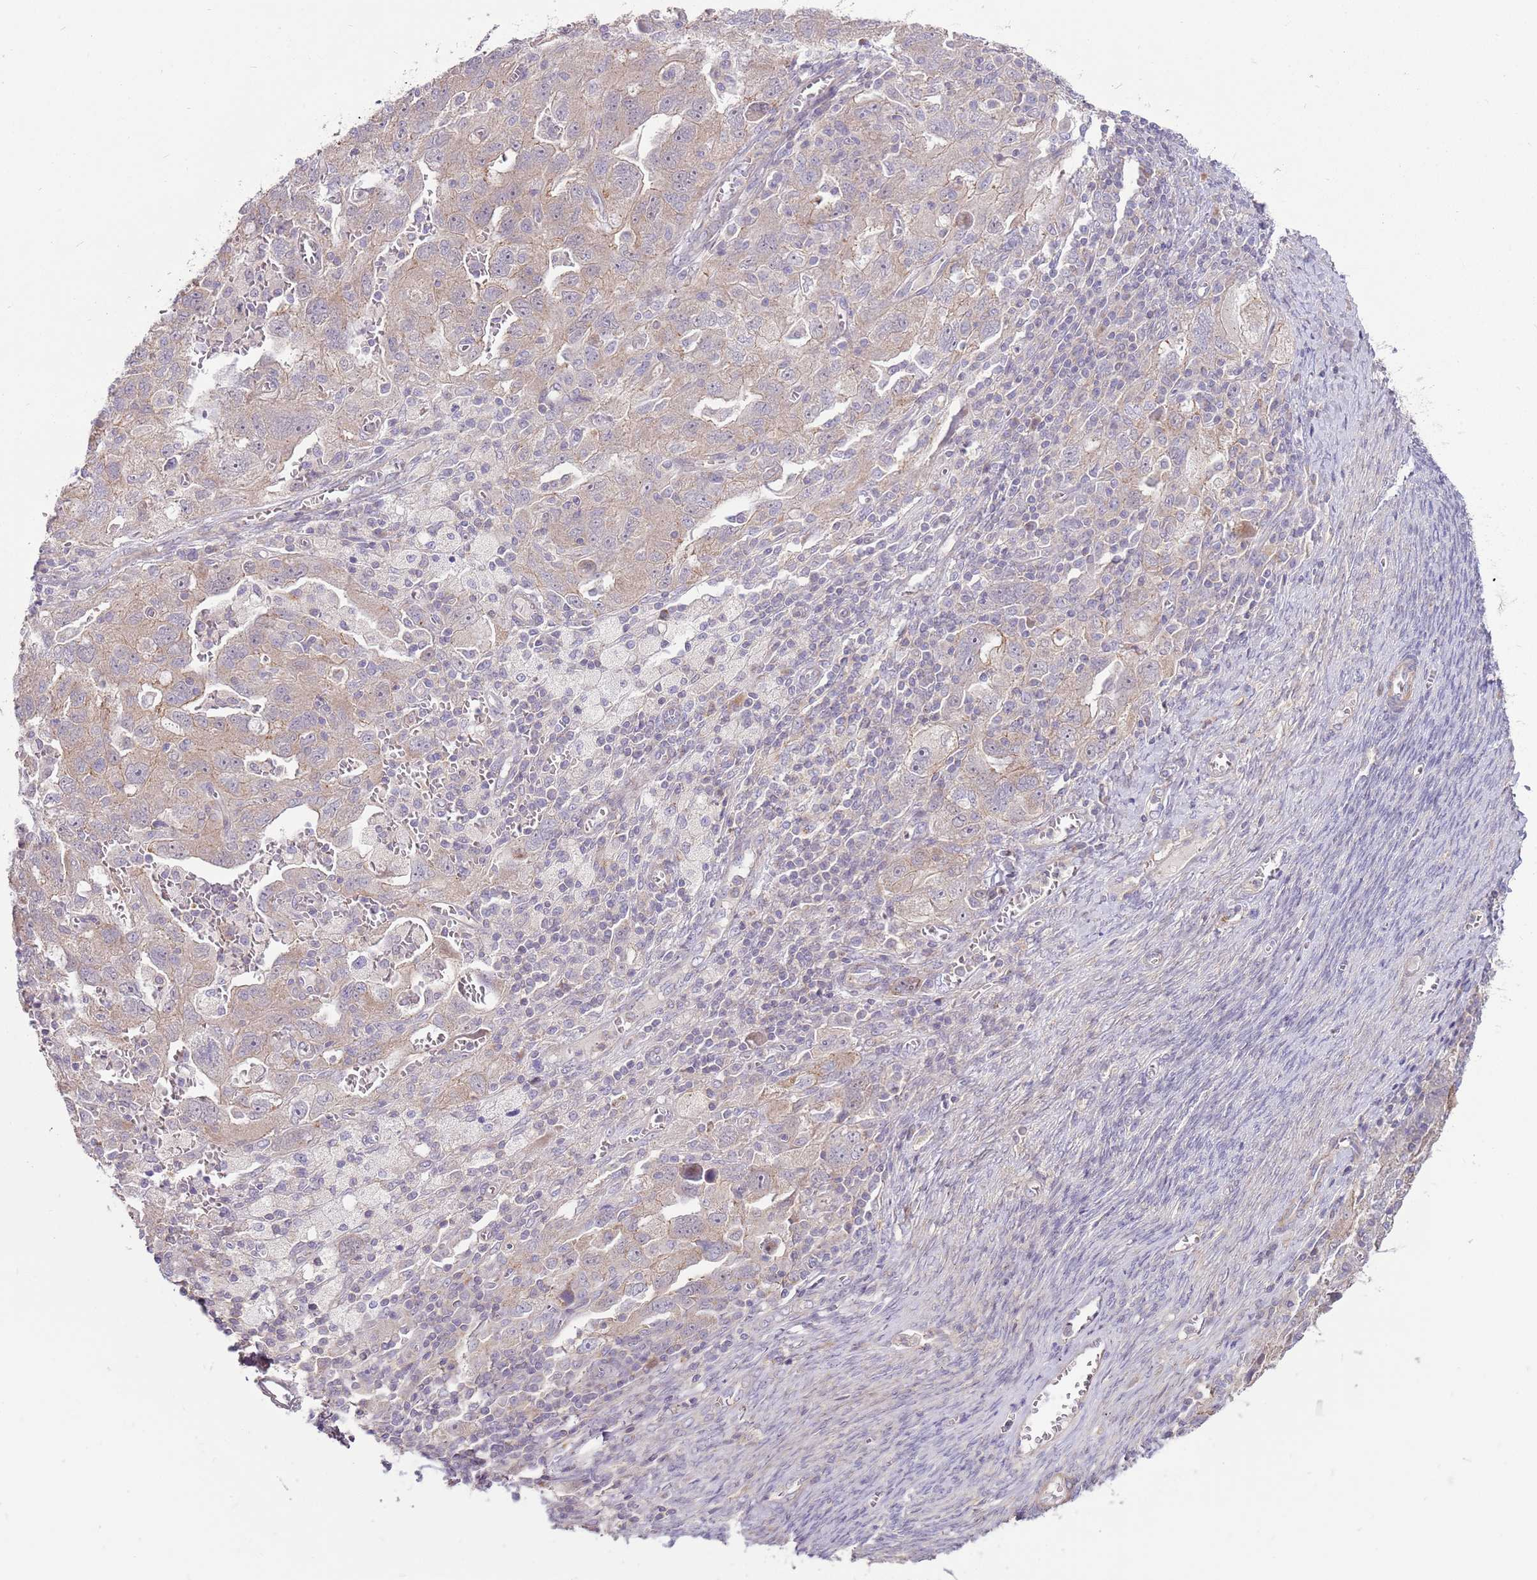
{"staining": {"intensity": "weak", "quantity": "<25%", "location": "cytoplasmic/membranous"}, "tissue": "ovarian cancer", "cell_type": "Tumor cells", "image_type": "cancer", "snomed": [{"axis": "morphology", "description": "Carcinoma, NOS"}, {"axis": "morphology", "description": "Cystadenocarcinoma, serous, NOS"}, {"axis": "topography", "description": "Ovary"}], "caption": "There is no significant positivity in tumor cells of ovarian serous cystadenocarcinoma.", "gene": "SPATA31D1", "patient": {"sex": "female", "age": 69}}